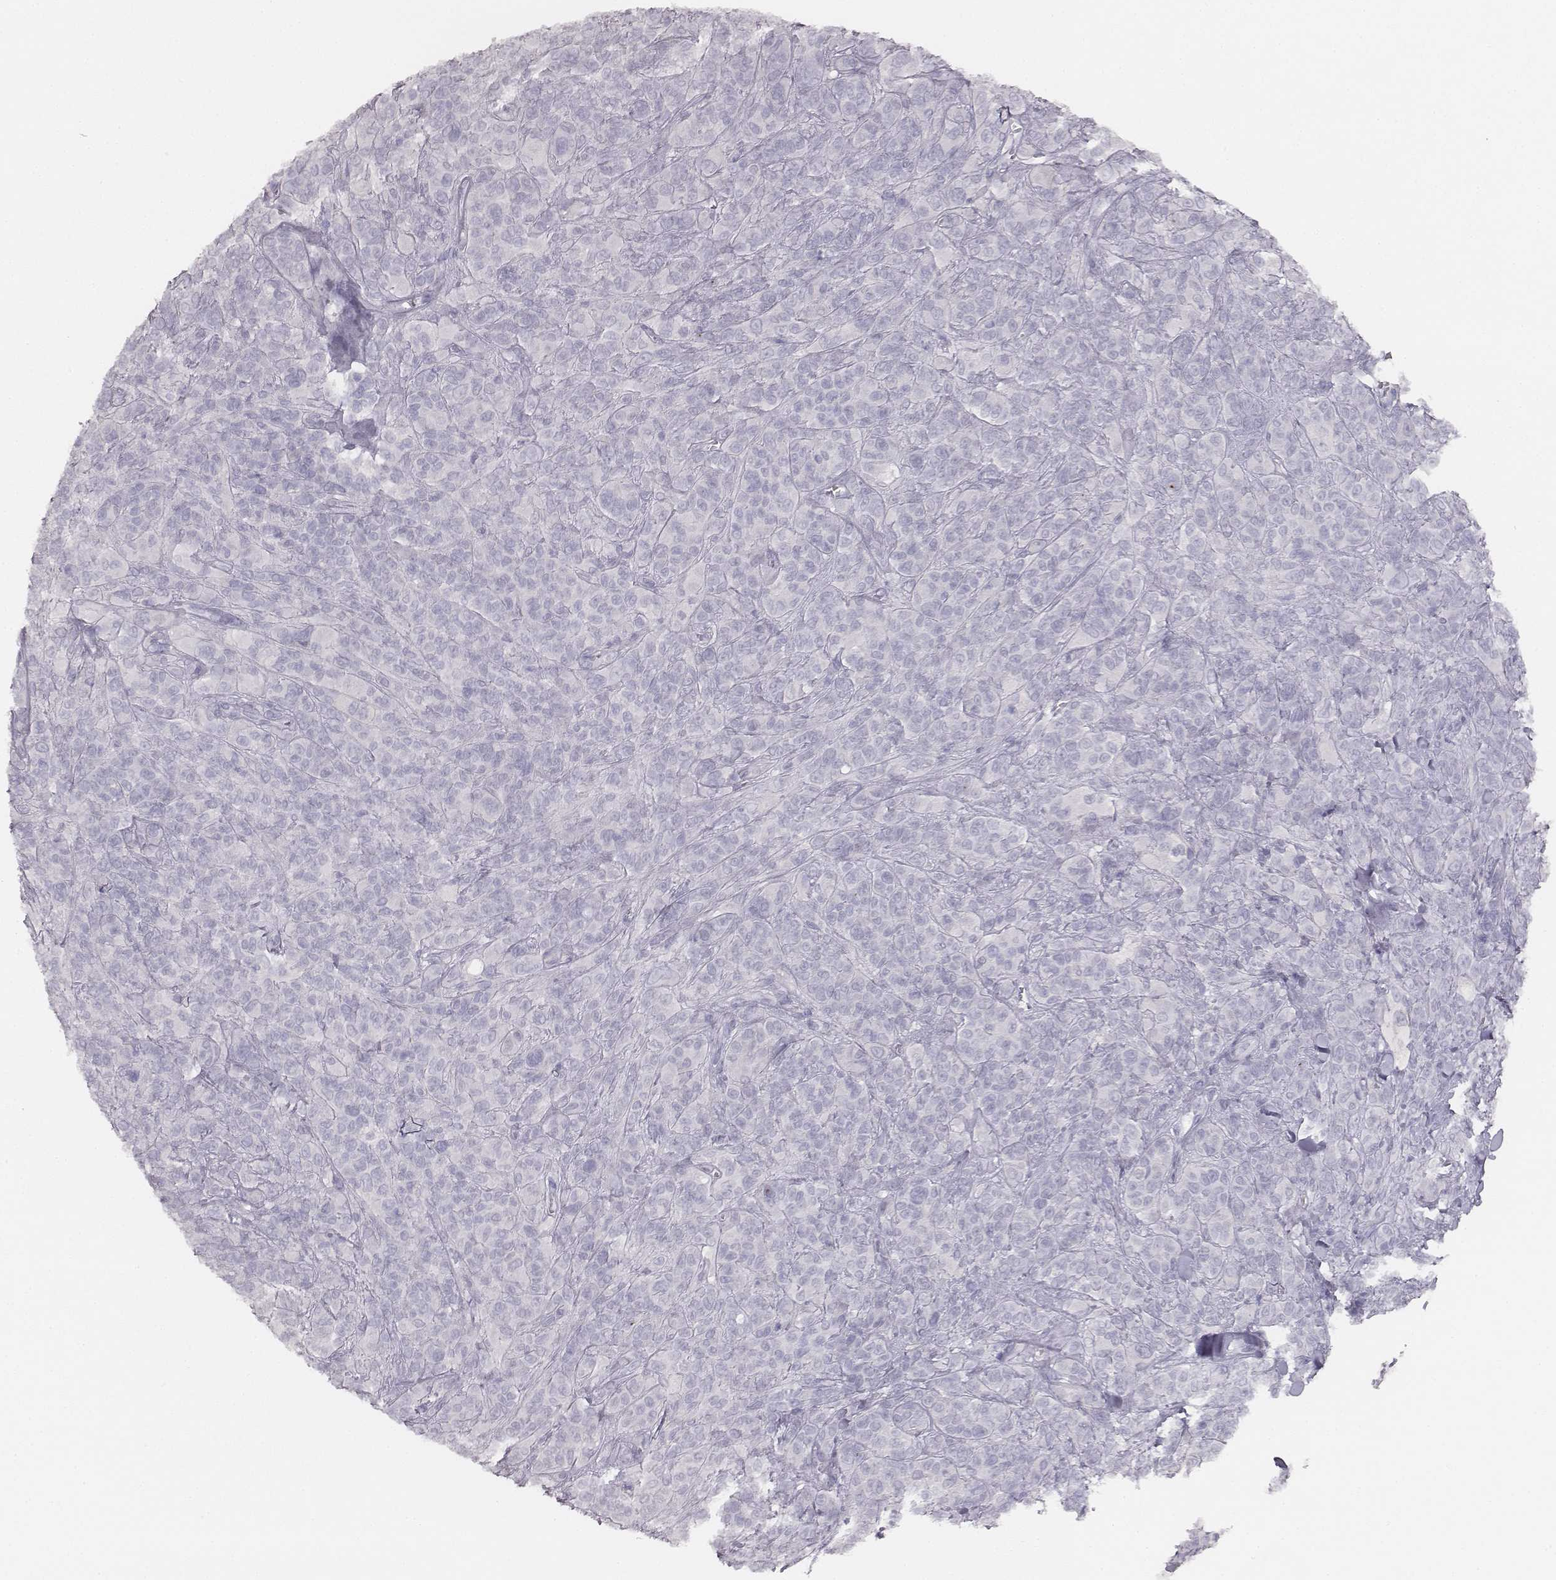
{"staining": {"intensity": "negative", "quantity": "none", "location": "none"}, "tissue": "melanoma", "cell_type": "Tumor cells", "image_type": "cancer", "snomed": [{"axis": "morphology", "description": "Malignant melanoma, NOS"}, {"axis": "topography", "description": "Skin"}], "caption": "Tumor cells are negative for brown protein staining in melanoma.", "gene": "MYH6", "patient": {"sex": "female", "age": 87}}